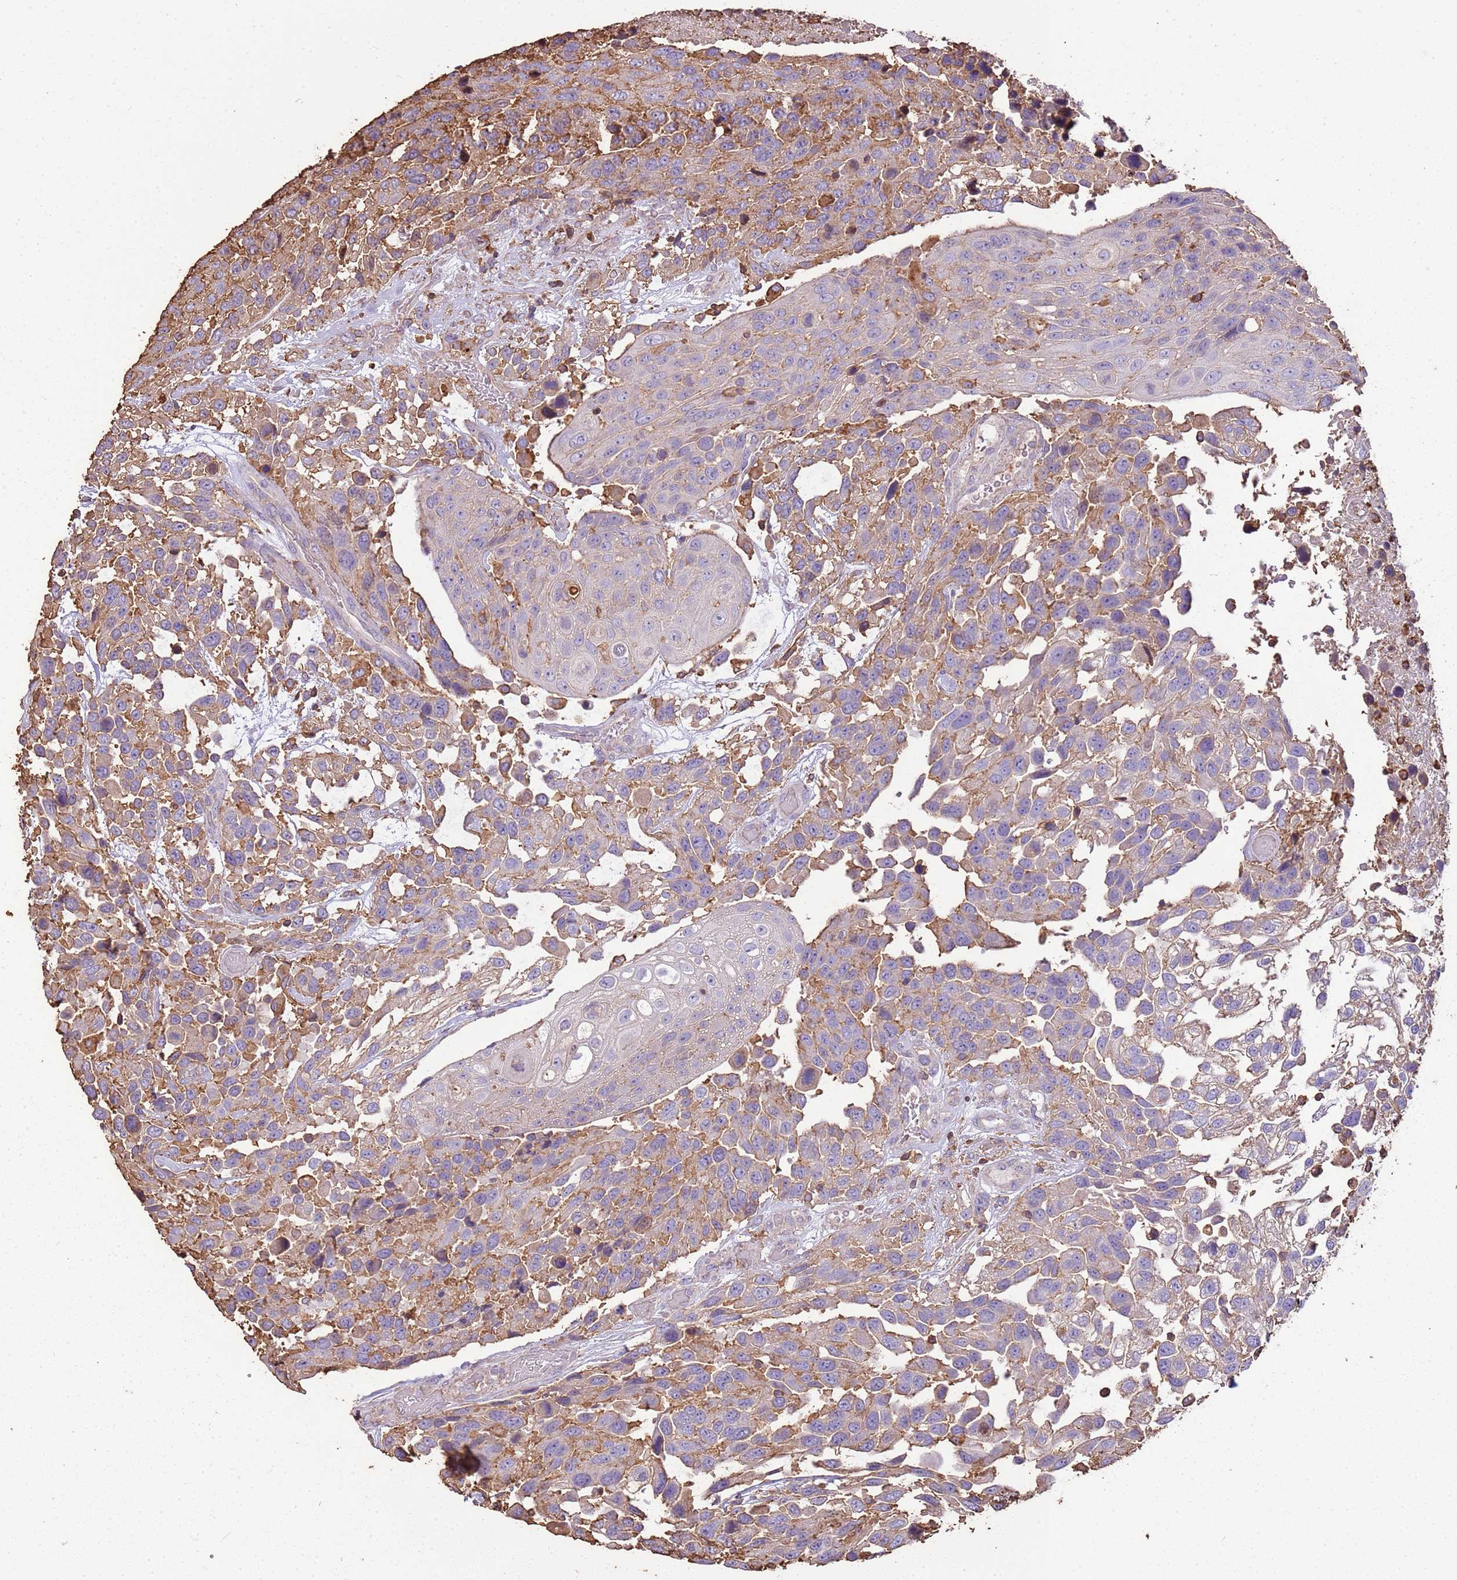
{"staining": {"intensity": "weak", "quantity": "25%-75%", "location": "cytoplasmic/membranous"}, "tissue": "urothelial cancer", "cell_type": "Tumor cells", "image_type": "cancer", "snomed": [{"axis": "morphology", "description": "Urothelial carcinoma, High grade"}, {"axis": "topography", "description": "Urinary bladder"}], "caption": "The immunohistochemical stain labels weak cytoplasmic/membranous expression in tumor cells of urothelial carcinoma (high-grade) tissue. Ihc stains the protein in brown and the nuclei are stained blue.", "gene": "ARL10", "patient": {"sex": "female", "age": 70}}